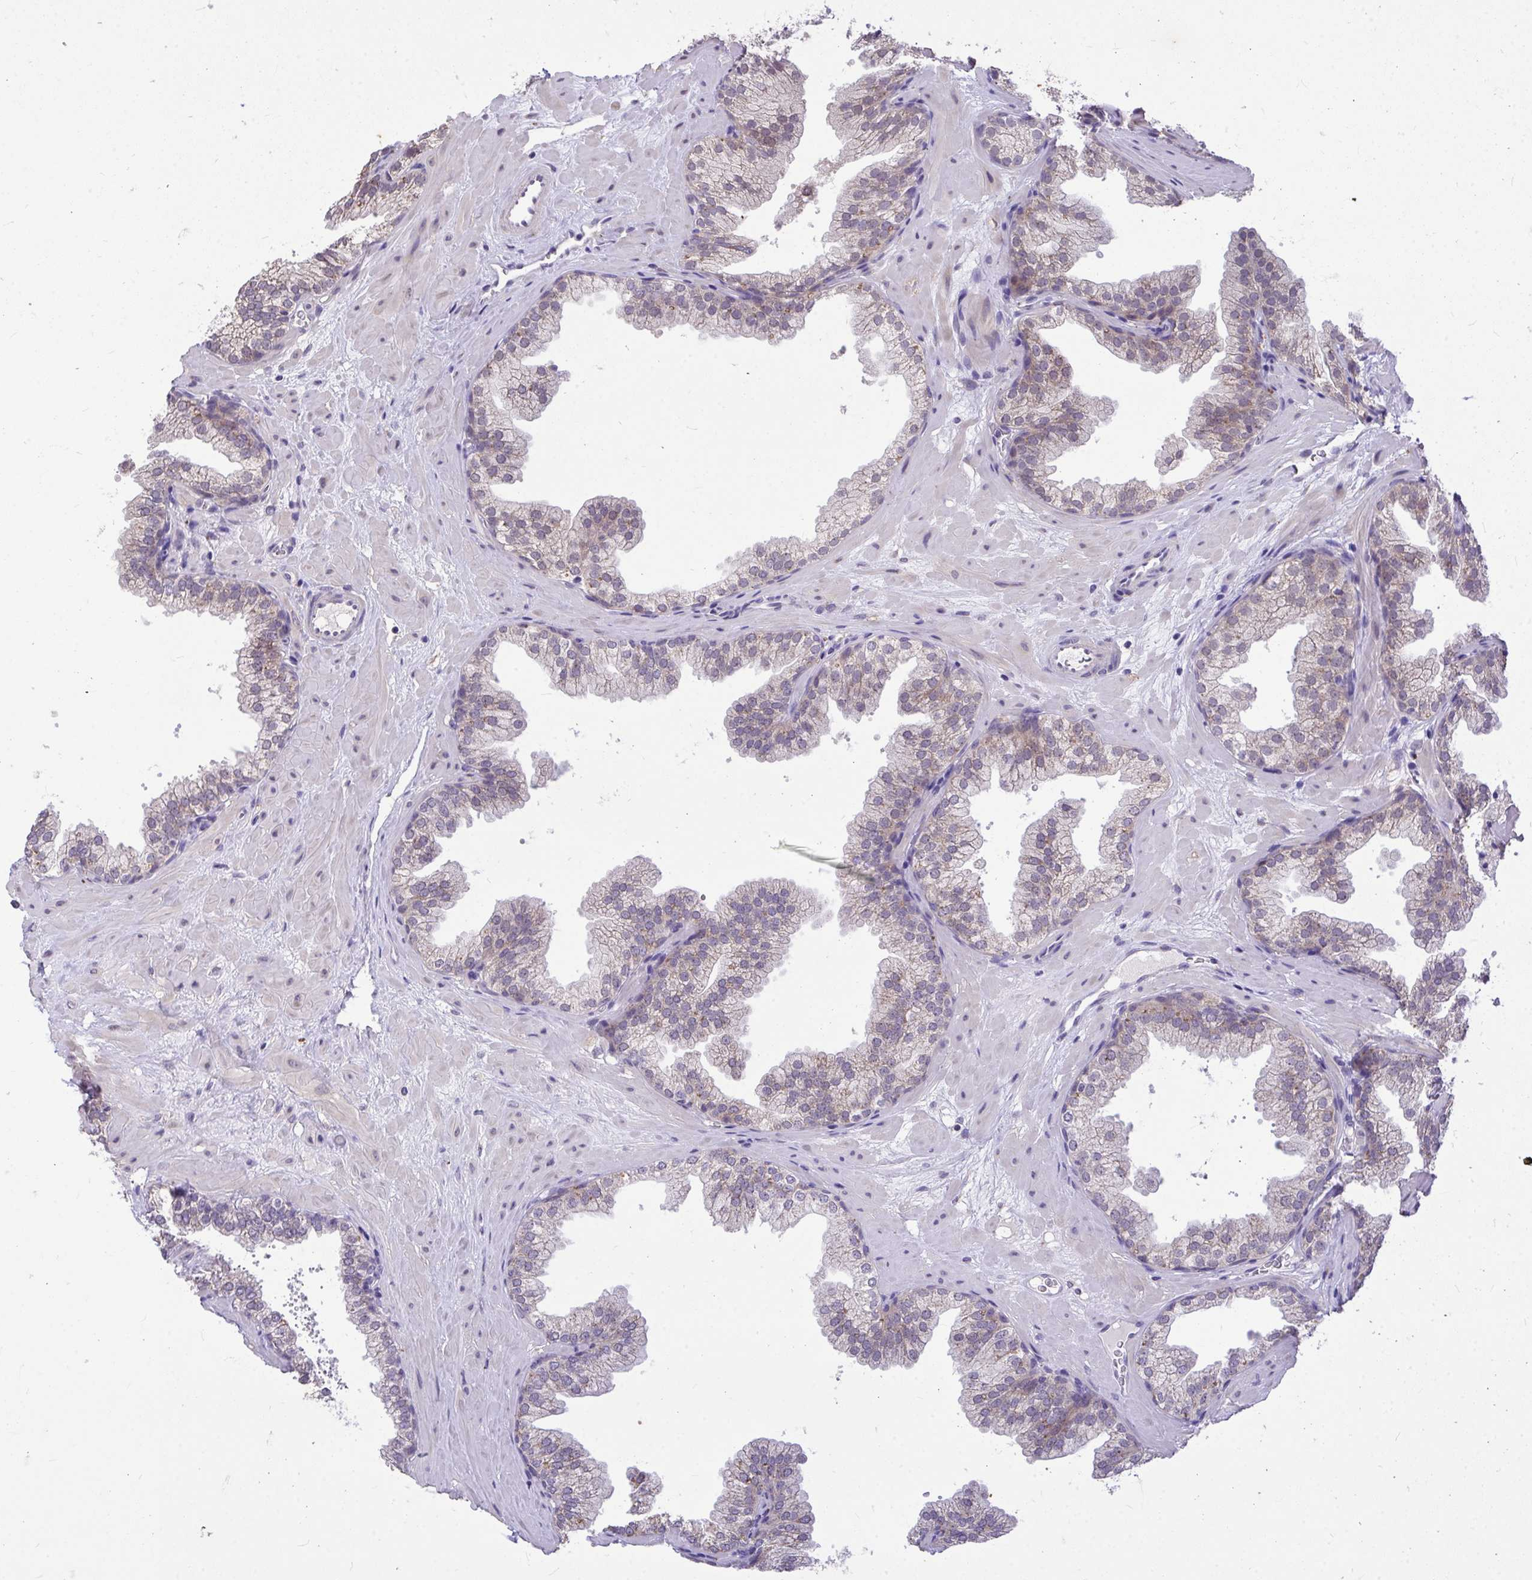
{"staining": {"intensity": "weak", "quantity": "25%-75%", "location": "cytoplasmic/membranous"}, "tissue": "prostate", "cell_type": "Glandular cells", "image_type": "normal", "snomed": [{"axis": "morphology", "description": "Normal tissue, NOS"}, {"axis": "topography", "description": "Prostate"}], "caption": "Human prostate stained for a protein (brown) reveals weak cytoplasmic/membranous positive expression in approximately 25%-75% of glandular cells.", "gene": "MPC2", "patient": {"sex": "male", "age": 37}}